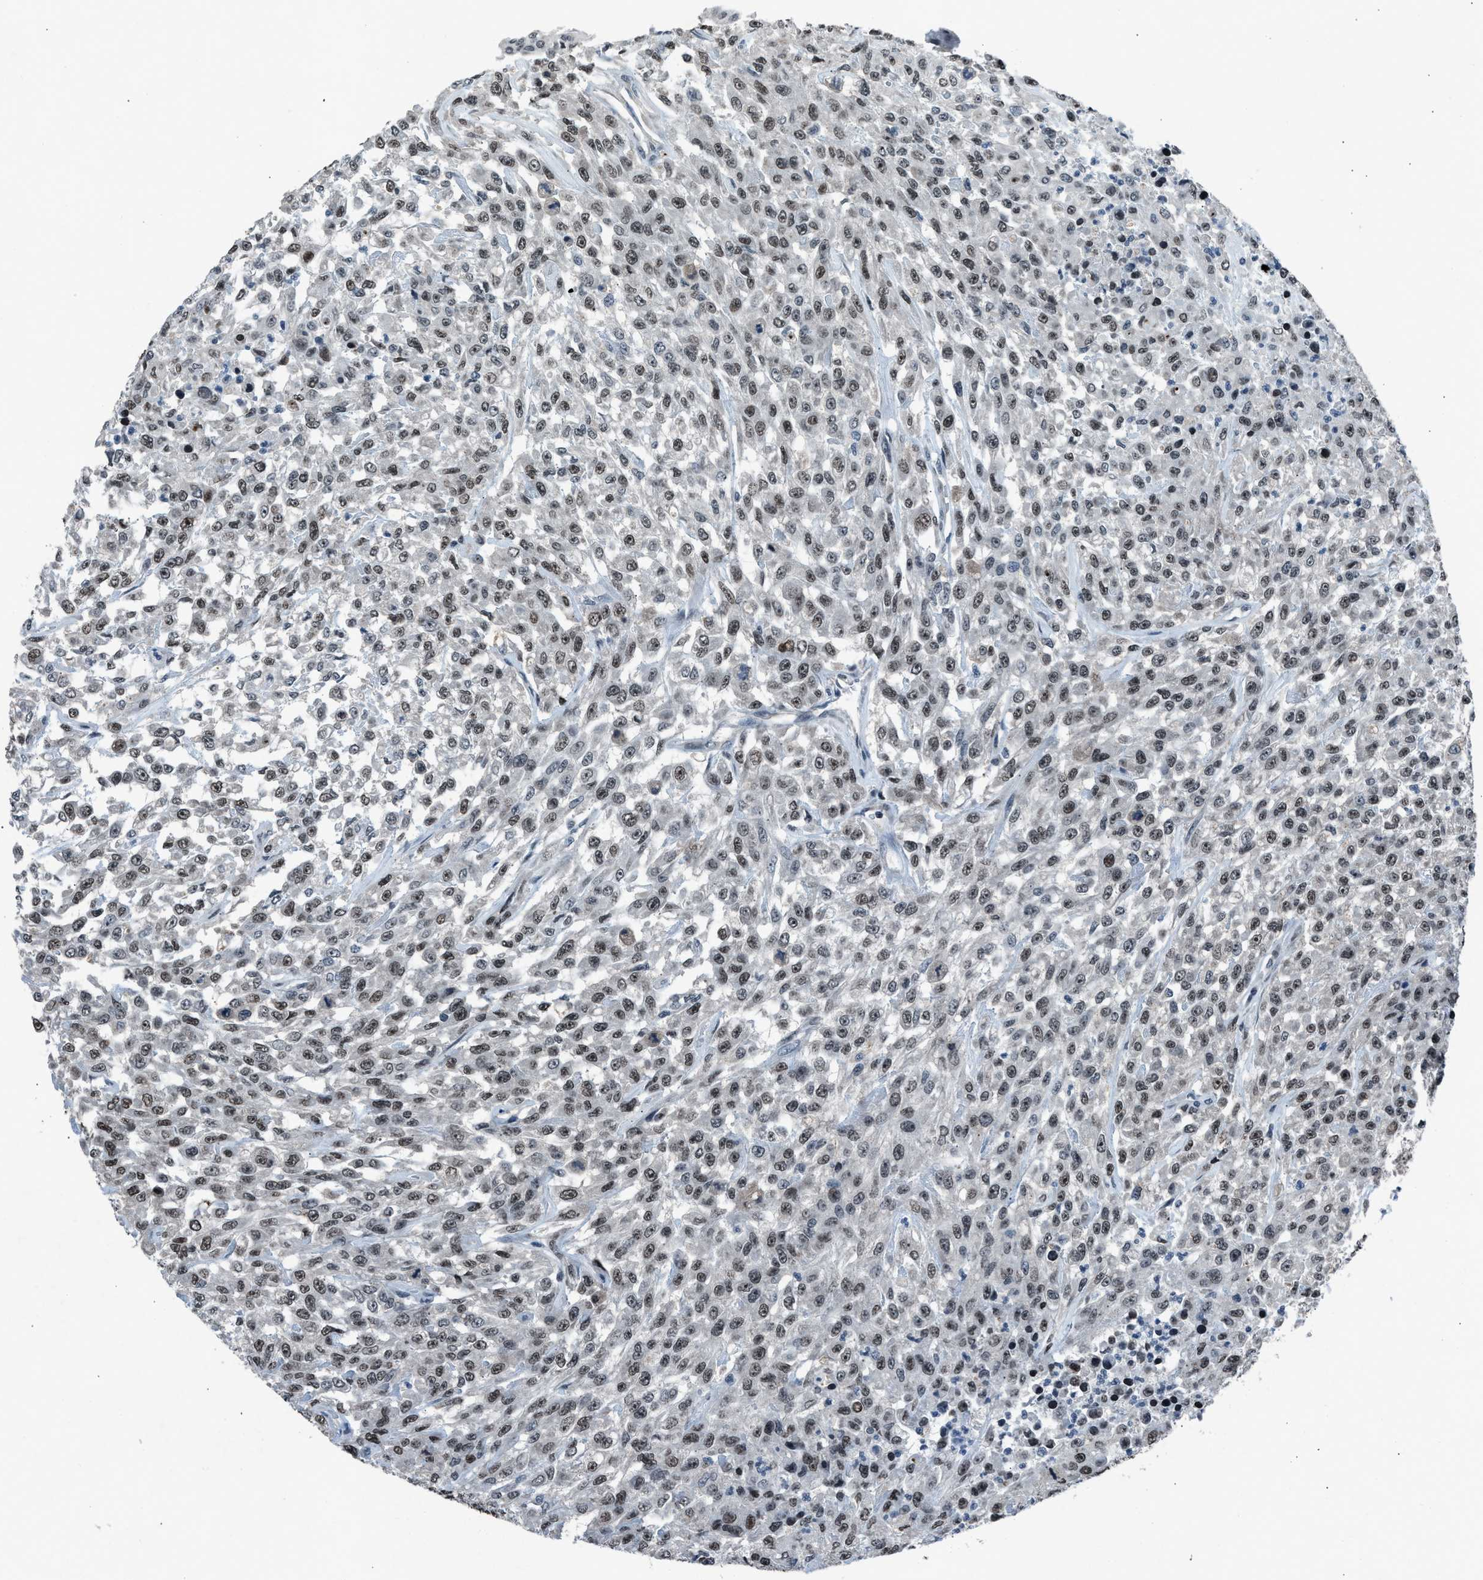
{"staining": {"intensity": "moderate", "quantity": ">75%", "location": "nuclear"}, "tissue": "urothelial cancer", "cell_type": "Tumor cells", "image_type": "cancer", "snomed": [{"axis": "morphology", "description": "Urothelial carcinoma, High grade"}, {"axis": "topography", "description": "Urinary bladder"}], "caption": "High-power microscopy captured an immunohistochemistry (IHC) histopathology image of high-grade urothelial carcinoma, revealing moderate nuclear staining in approximately >75% of tumor cells.", "gene": "ADCY1", "patient": {"sex": "male", "age": 46}}